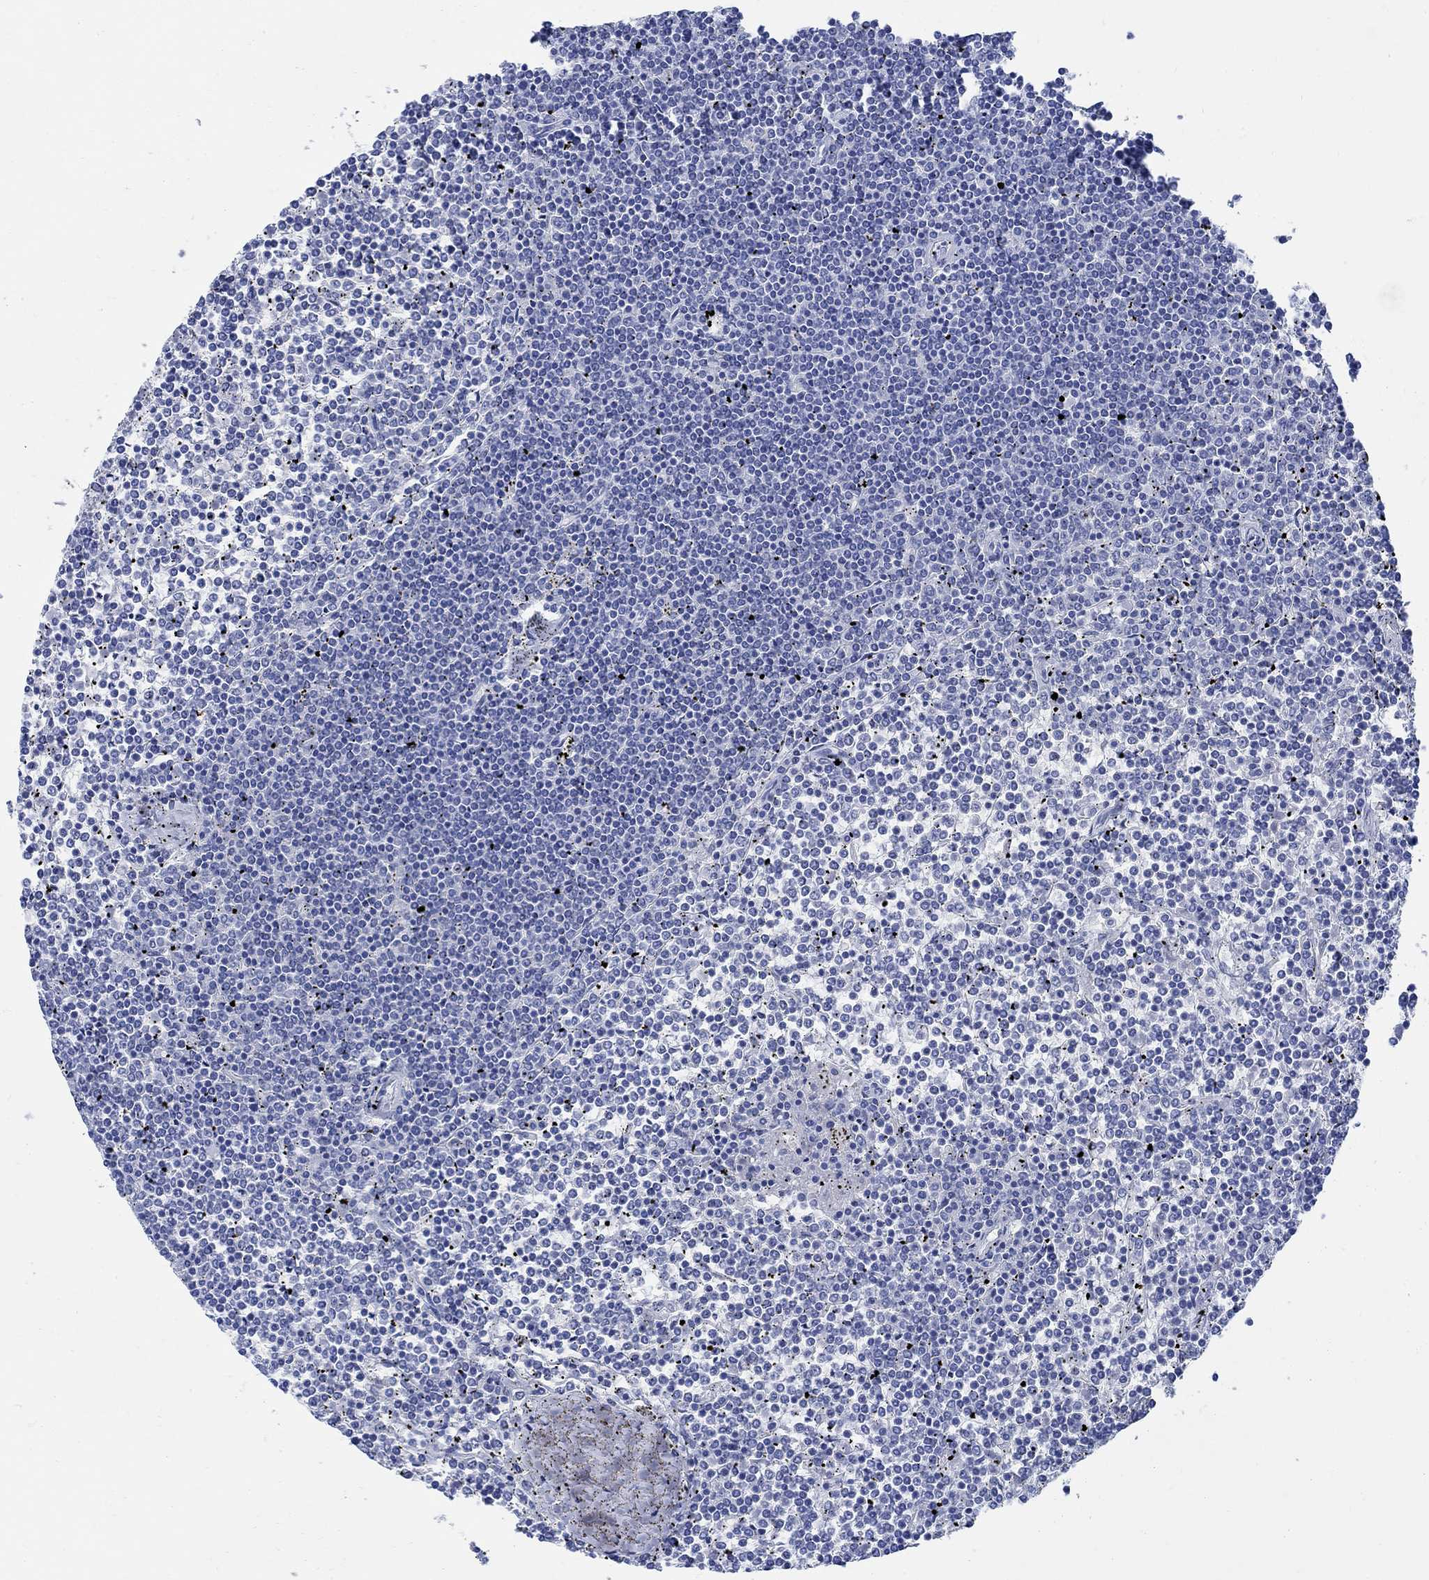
{"staining": {"intensity": "negative", "quantity": "none", "location": "none"}, "tissue": "lymphoma", "cell_type": "Tumor cells", "image_type": "cancer", "snomed": [{"axis": "morphology", "description": "Malignant lymphoma, non-Hodgkin's type, Low grade"}, {"axis": "topography", "description": "Spleen"}], "caption": "This is an immunohistochemistry (IHC) micrograph of human lymphoma. There is no expression in tumor cells.", "gene": "CAMK2N1", "patient": {"sex": "female", "age": 19}}